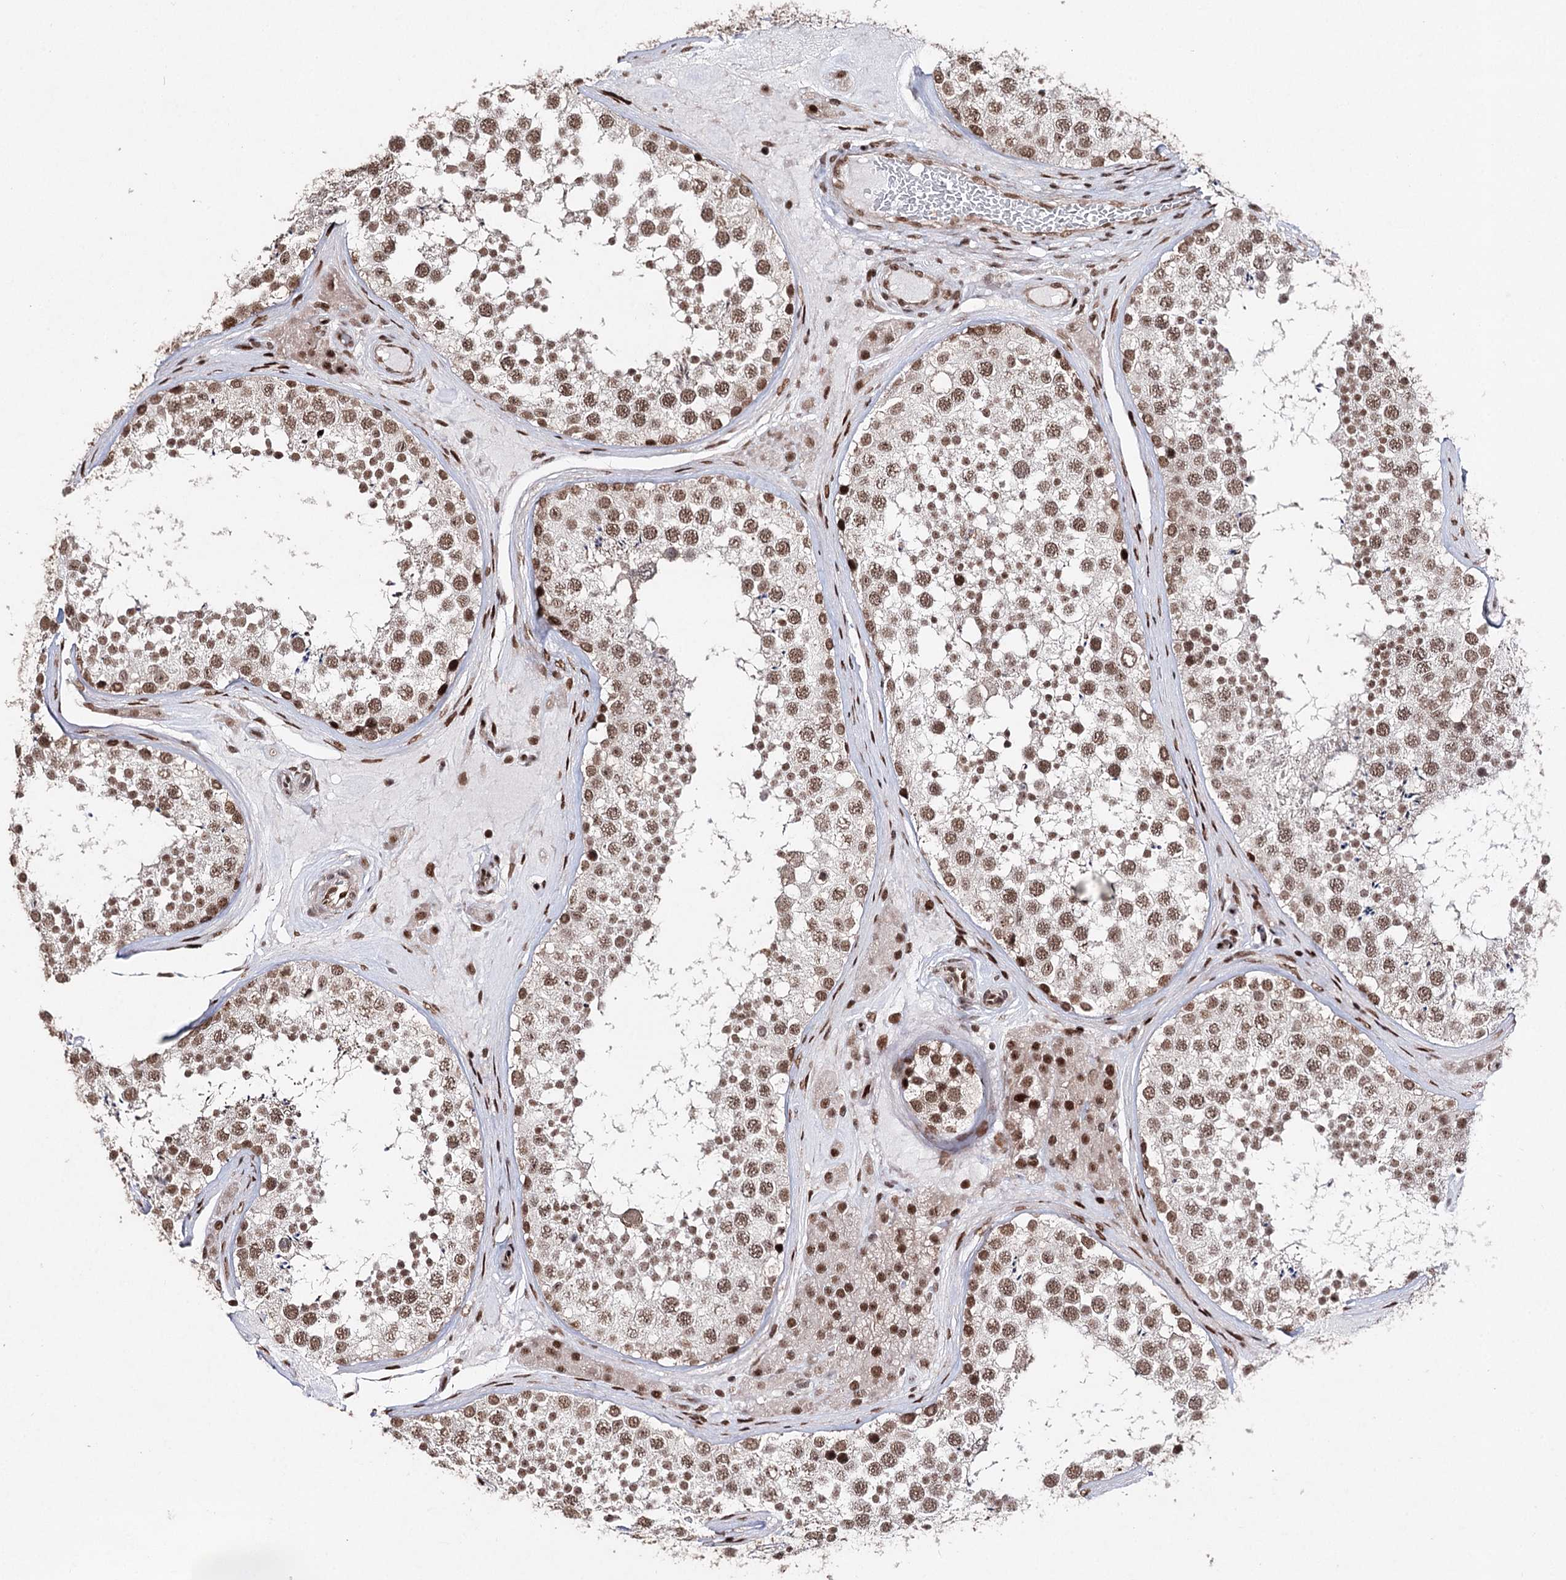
{"staining": {"intensity": "moderate", "quantity": ">75%", "location": "nuclear"}, "tissue": "testis", "cell_type": "Cells in seminiferous ducts", "image_type": "normal", "snomed": [{"axis": "morphology", "description": "Normal tissue, NOS"}, {"axis": "topography", "description": "Testis"}], "caption": "Immunohistochemistry (IHC) staining of unremarkable testis, which demonstrates medium levels of moderate nuclear expression in about >75% of cells in seminiferous ducts indicating moderate nuclear protein positivity. The staining was performed using DAB (brown) for protein detection and nuclei were counterstained in hematoxylin (blue).", "gene": "PDCD4", "patient": {"sex": "male", "age": 46}}